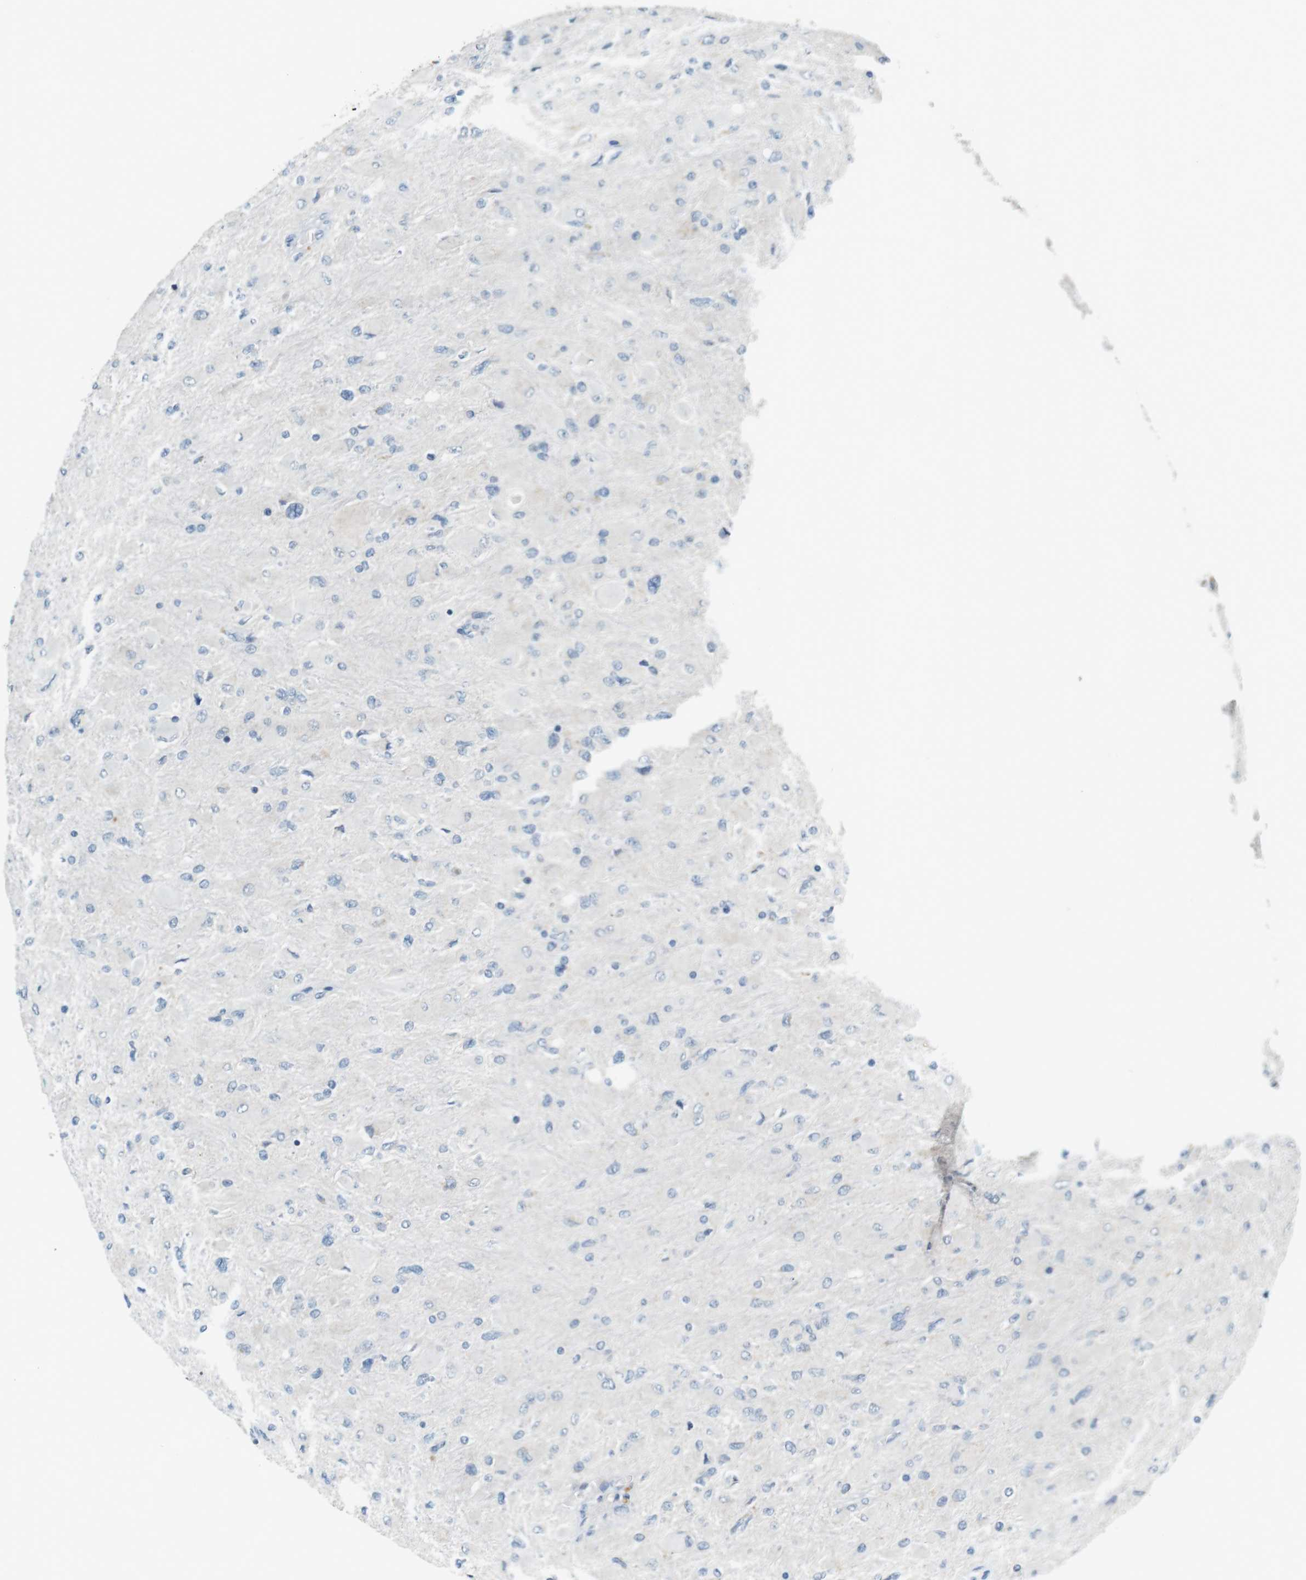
{"staining": {"intensity": "negative", "quantity": "none", "location": "none"}, "tissue": "glioma", "cell_type": "Tumor cells", "image_type": "cancer", "snomed": [{"axis": "morphology", "description": "Glioma, malignant, High grade"}, {"axis": "topography", "description": "Cerebral cortex"}], "caption": "IHC of malignant glioma (high-grade) displays no positivity in tumor cells.", "gene": "MUC5B", "patient": {"sex": "female", "age": 36}}